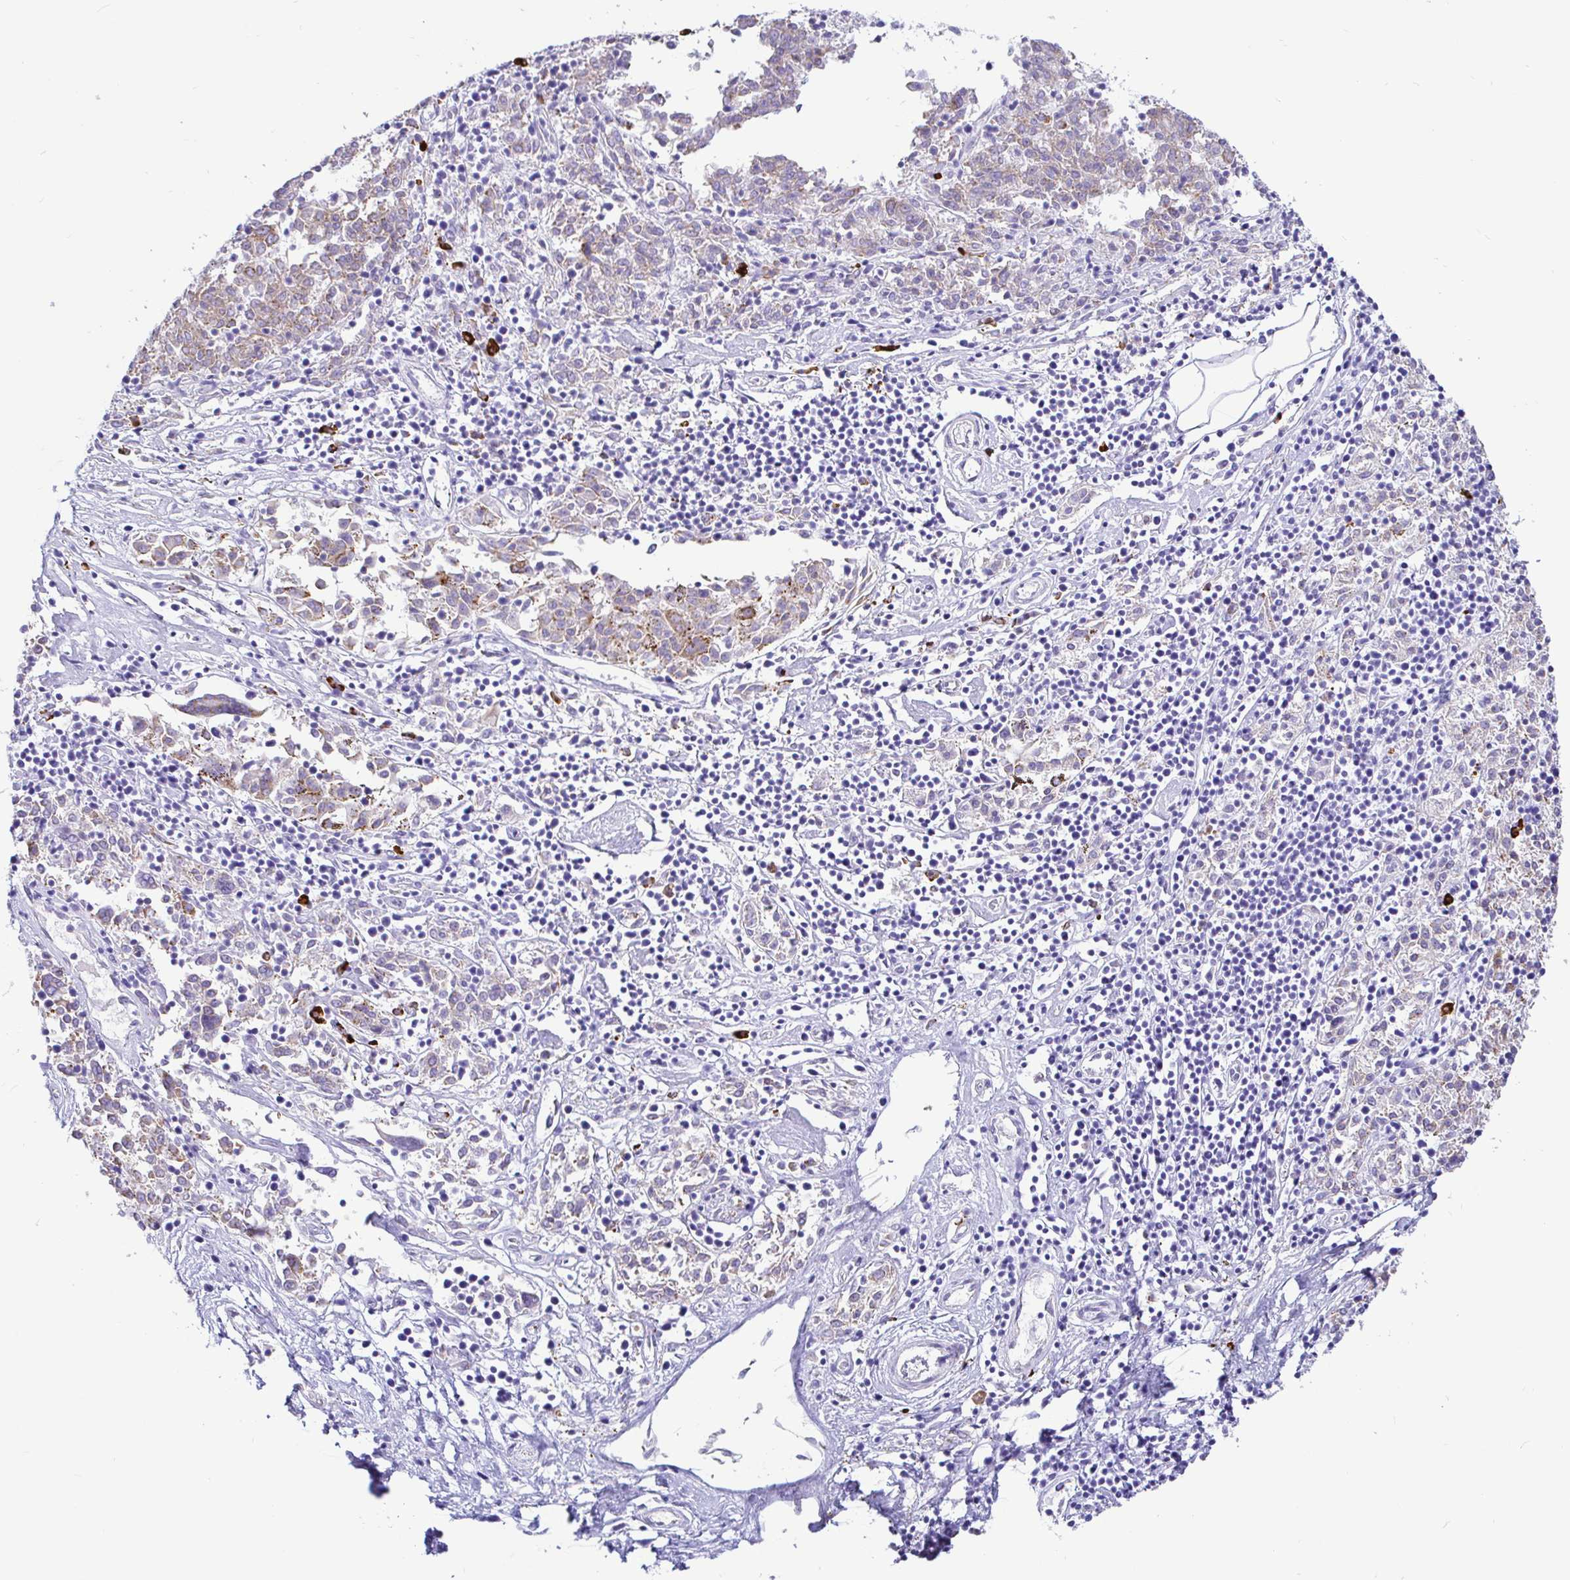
{"staining": {"intensity": "weak", "quantity": "<25%", "location": "cytoplasmic/membranous"}, "tissue": "melanoma", "cell_type": "Tumor cells", "image_type": "cancer", "snomed": [{"axis": "morphology", "description": "Malignant melanoma, NOS"}, {"axis": "topography", "description": "Skin"}], "caption": "An image of human malignant melanoma is negative for staining in tumor cells.", "gene": "CCDC62", "patient": {"sex": "female", "age": 72}}